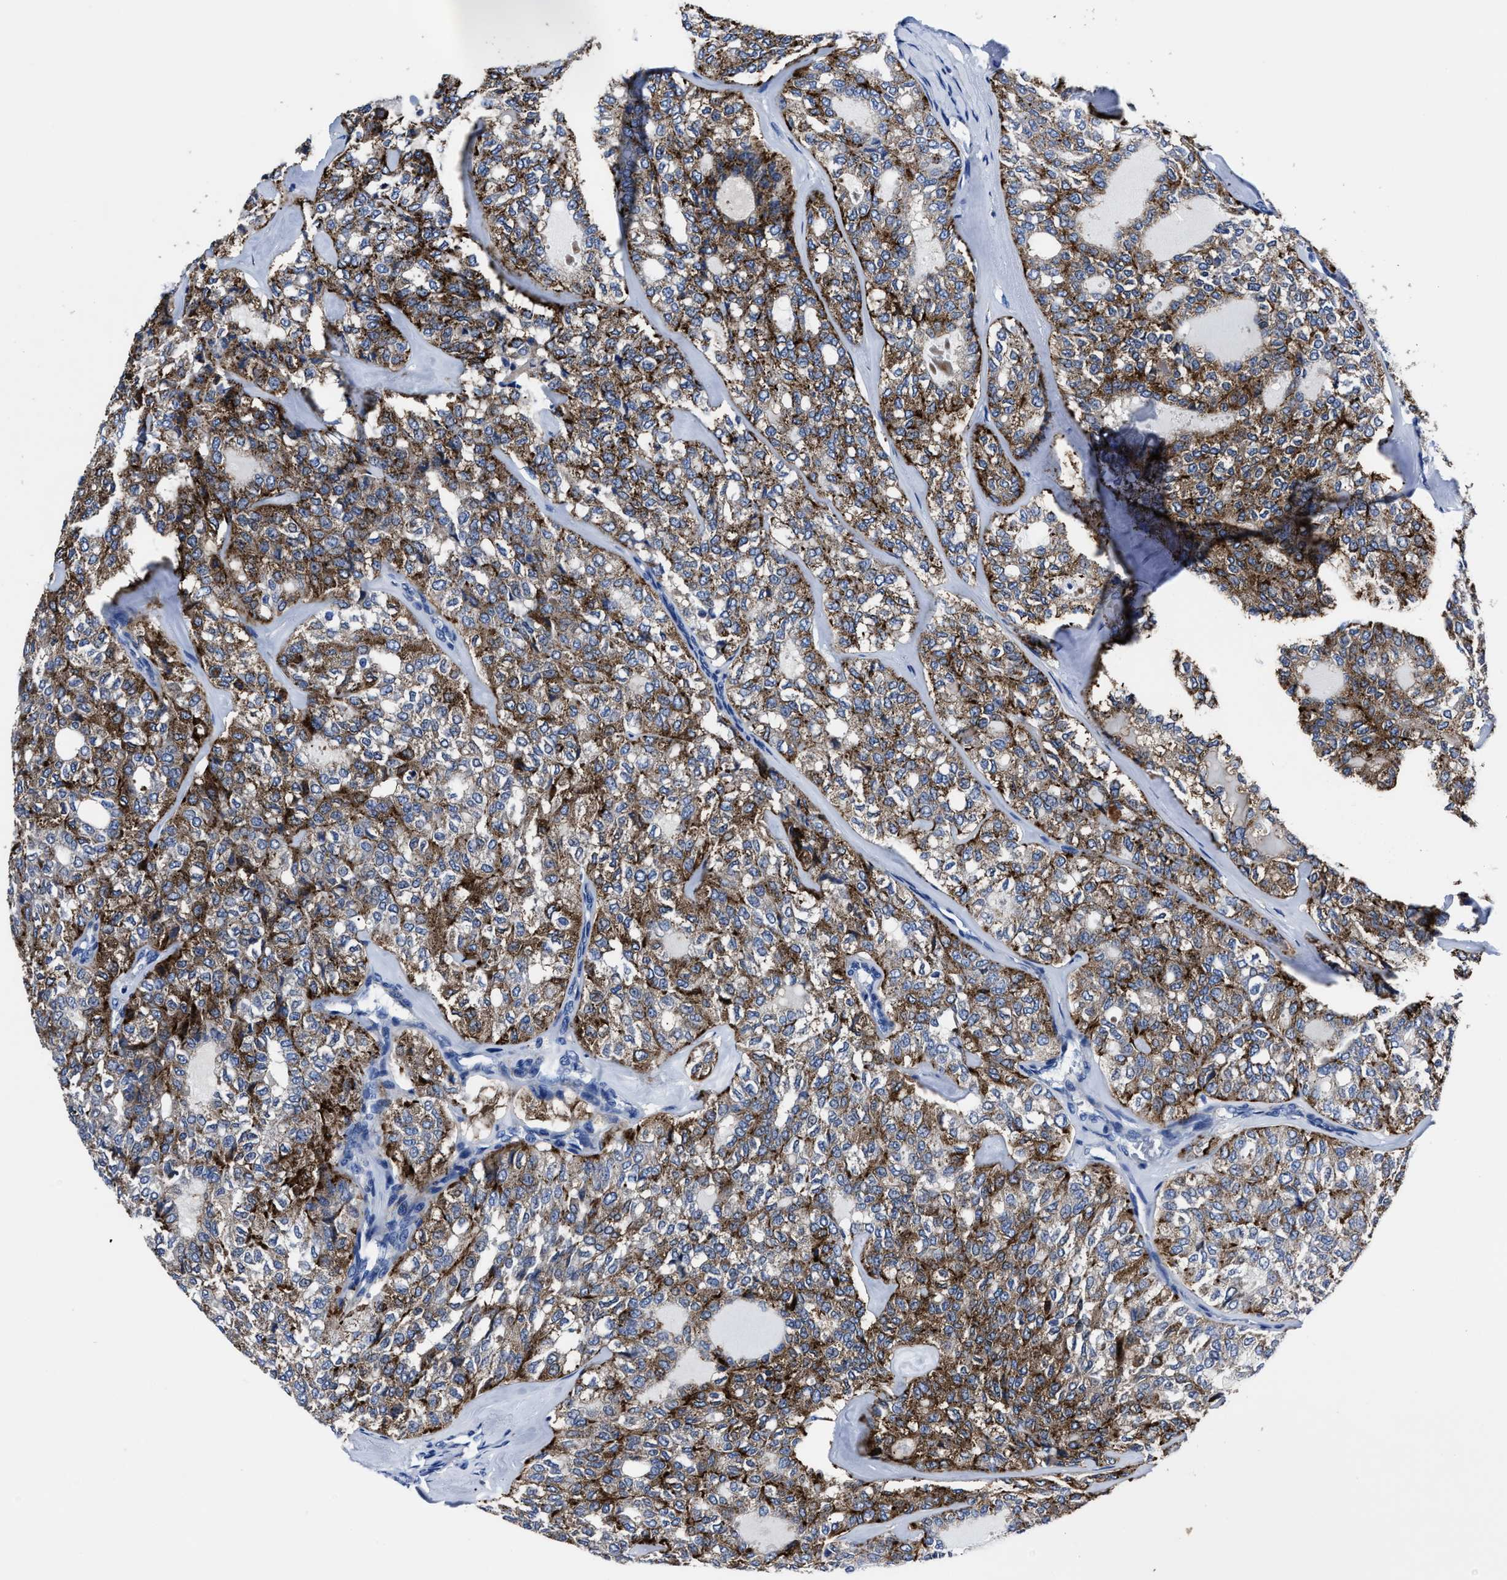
{"staining": {"intensity": "strong", "quantity": "25%-75%", "location": "cytoplasmic/membranous"}, "tissue": "thyroid cancer", "cell_type": "Tumor cells", "image_type": "cancer", "snomed": [{"axis": "morphology", "description": "Follicular adenoma carcinoma, NOS"}, {"axis": "topography", "description": "Thyroid gland"}], "caption": "A micrograph showing strong cytoplasmic/membranous staining in about 25%-75% of tumor cells in thyroid cancer (follicular adenoma carcinoma), as visualized by brown immunohistochemical staining.", "gene": "LAMTOR4", "patient": {"sex": "male", "age": 75}}